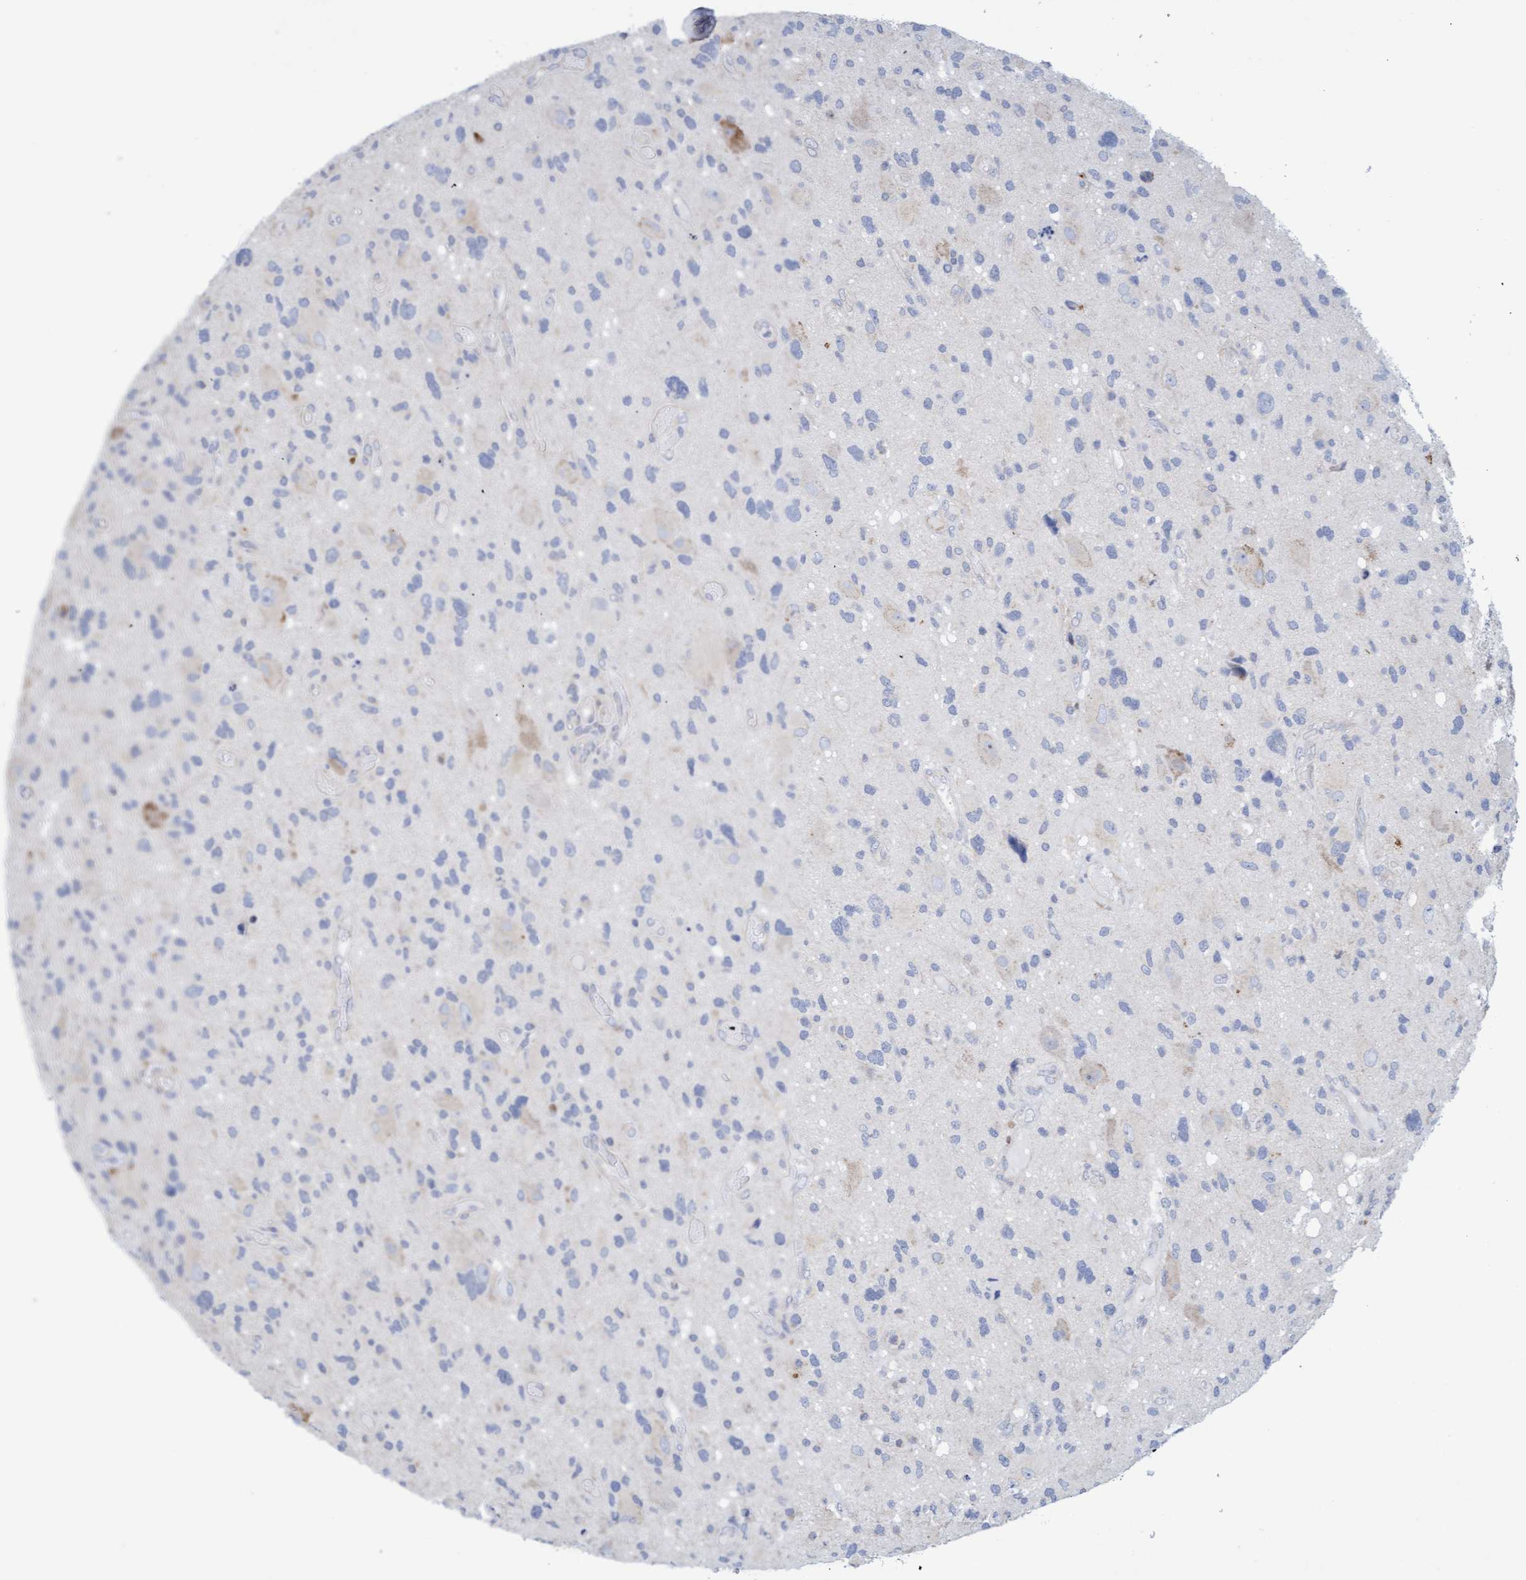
{"staining": {"intensity": "negative", "quantity": "none", "location": "none"}, "tissue": "glioma", "cell_type": "Tumor cells", "image_type": "cancer", "snomed": [{"axis": "morphology", "description": "Glioma, malignant, High grade"}, {"axis": "topography", "description": "Brain"}], "caption": "Immunohistochemistry (IHC) of glioma demonstrates no expression in tumor cells. Brightfield microscopy of immunohistochemistry stained with DAB (brown) and hematoxylin (blue), captured at high magnification.", "gene": "SLC28A3", "patient": {"sex": "male", "age": 33}}